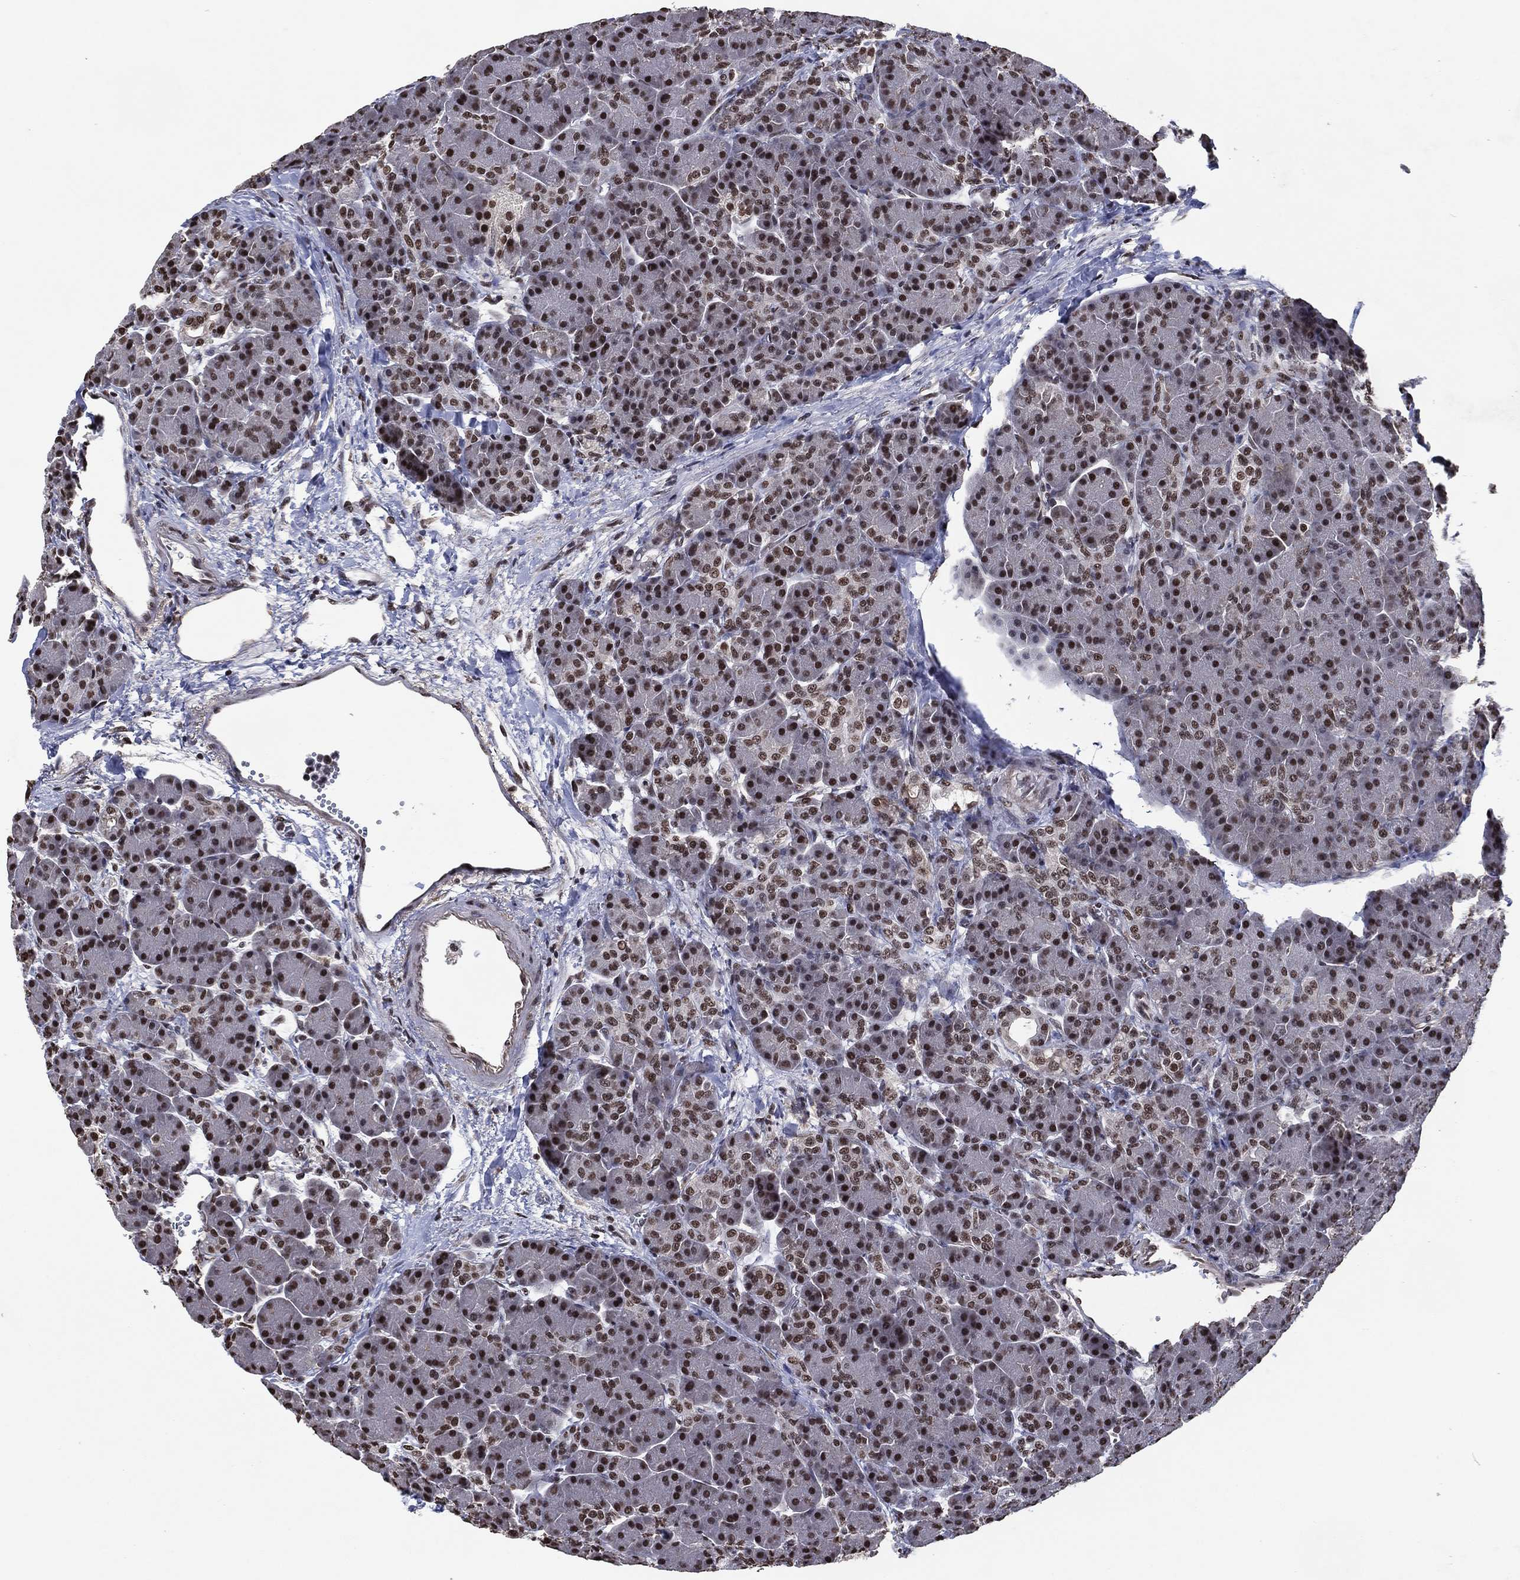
{"staining": {"intensity": "strong", "quantity": ">75%", "location": "nuclear"}, "tissue": "pancreas", "cell_type": "Exocrine glandular cells", "image_type": "normal", "snomed": [{"axis": "morphology", "description": "Normal tissue, NOS"}, {"axis": "topography", "description": "Pancreas"}], "caption": "Pancreas was stained to show a protein in brown. There is high levels of strong nuclear expression in approximately >75% of exocrine glandular cells.", "gene": "ZBTB42", "patient": {"sex": "female", "age": 63}}